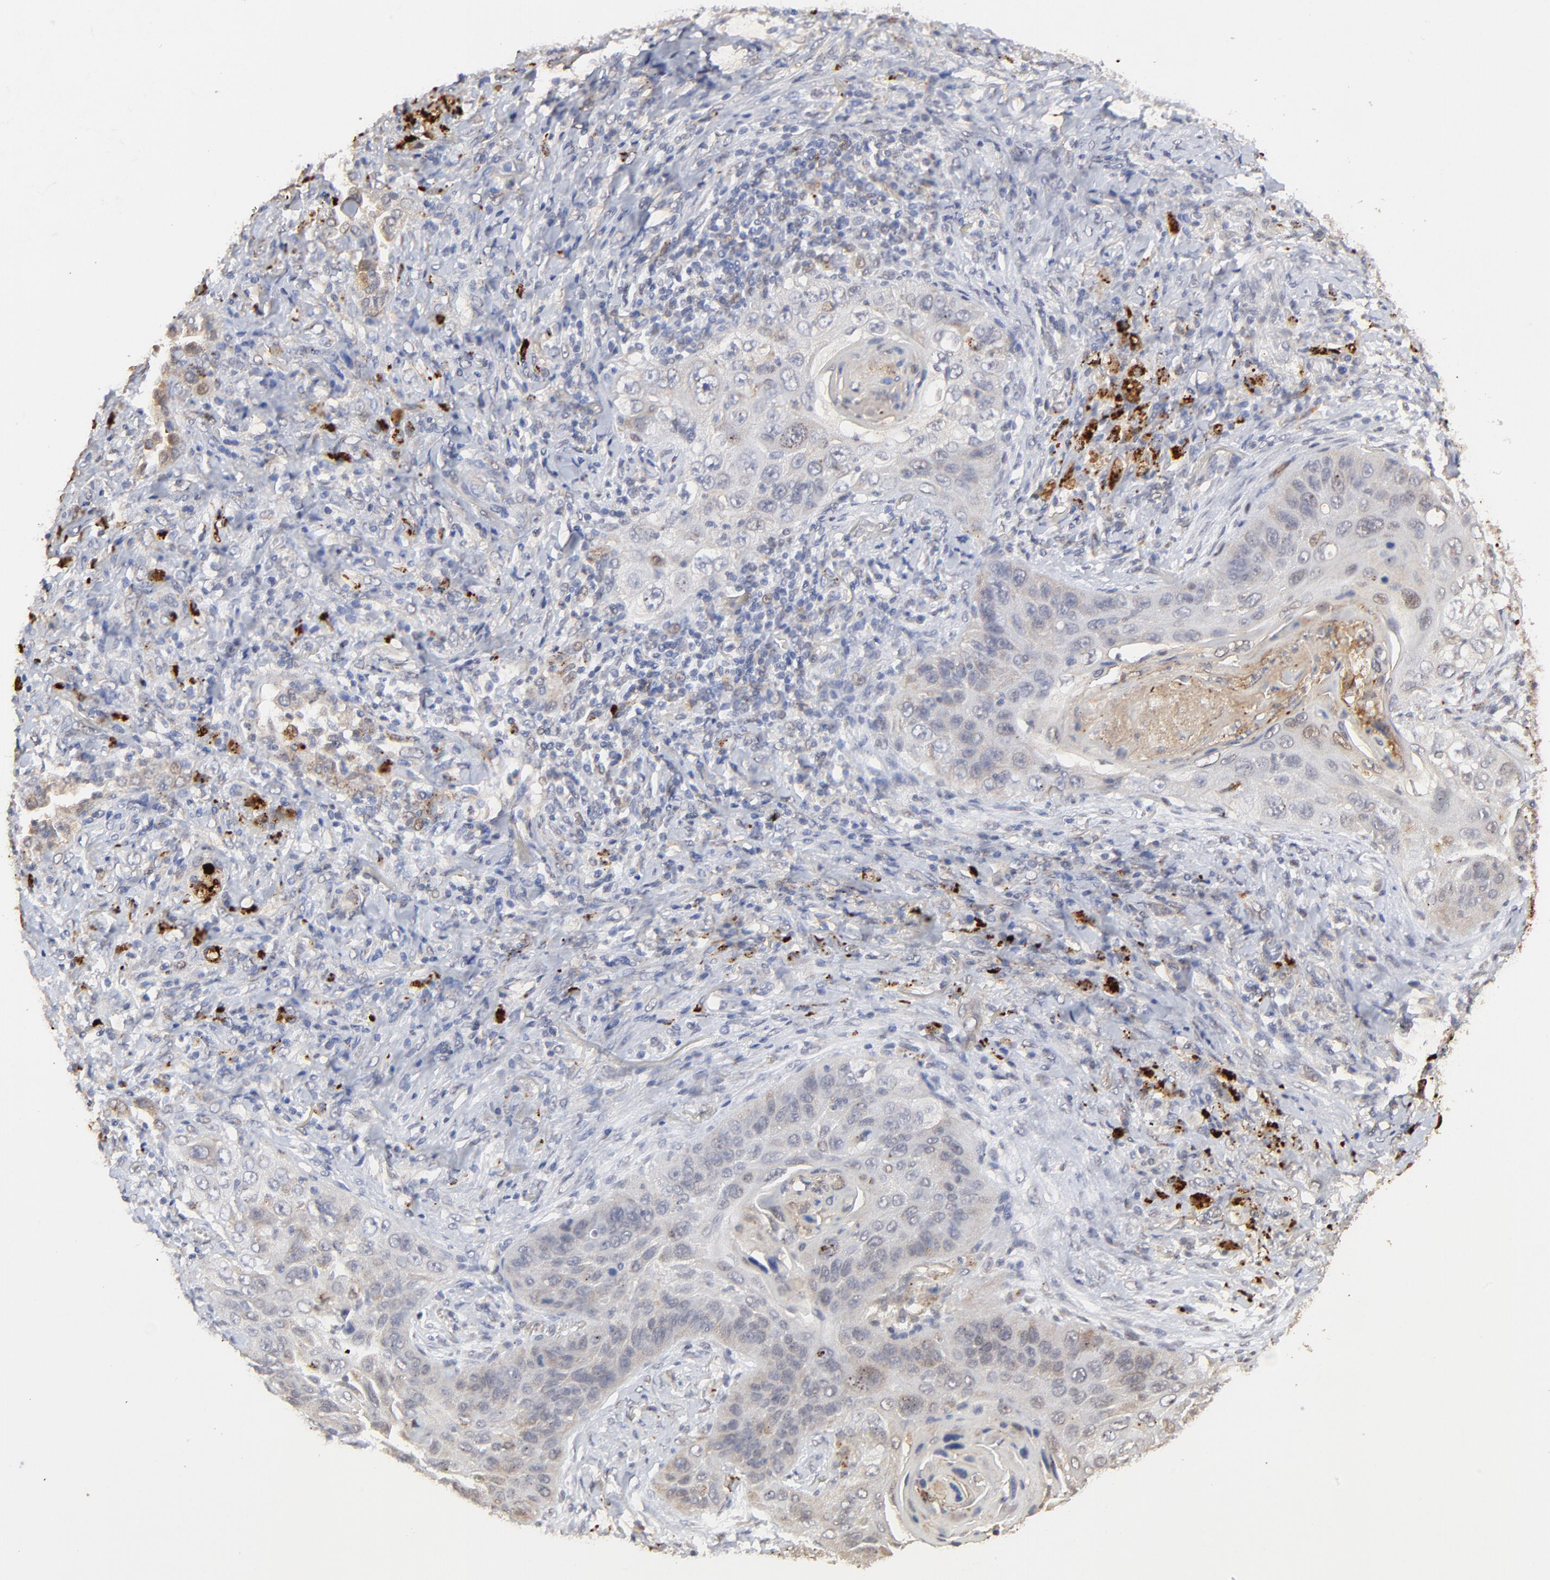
{"staining": {"intensity": "weak", "quantity": "25%-75%", "location": "cytoplasmic/membranous"}, "tissue": "lung cancer", "cell_type": "Tumor cells", "image_type": "cancer", "snomed": [{"axis": "morphology", "description": "Squamous cell carcinoma, NOS"}, {"axis": "topography", "description": "Lung"}], "caption": "IHC staining of lung cancer (squamous cell carcinoma), which shows low levels of weak cytoplasmic/membranous staining in about 25%-75% of tumor cells indicating weak cytoplasmic/membranous protein staining. The staining was performed using DAB (brown) for protein detection and nuclei were counterstained in hematoxylin (blue).", "gene": "LGALS3", "patient": {"sex": "female", "age": 67}}